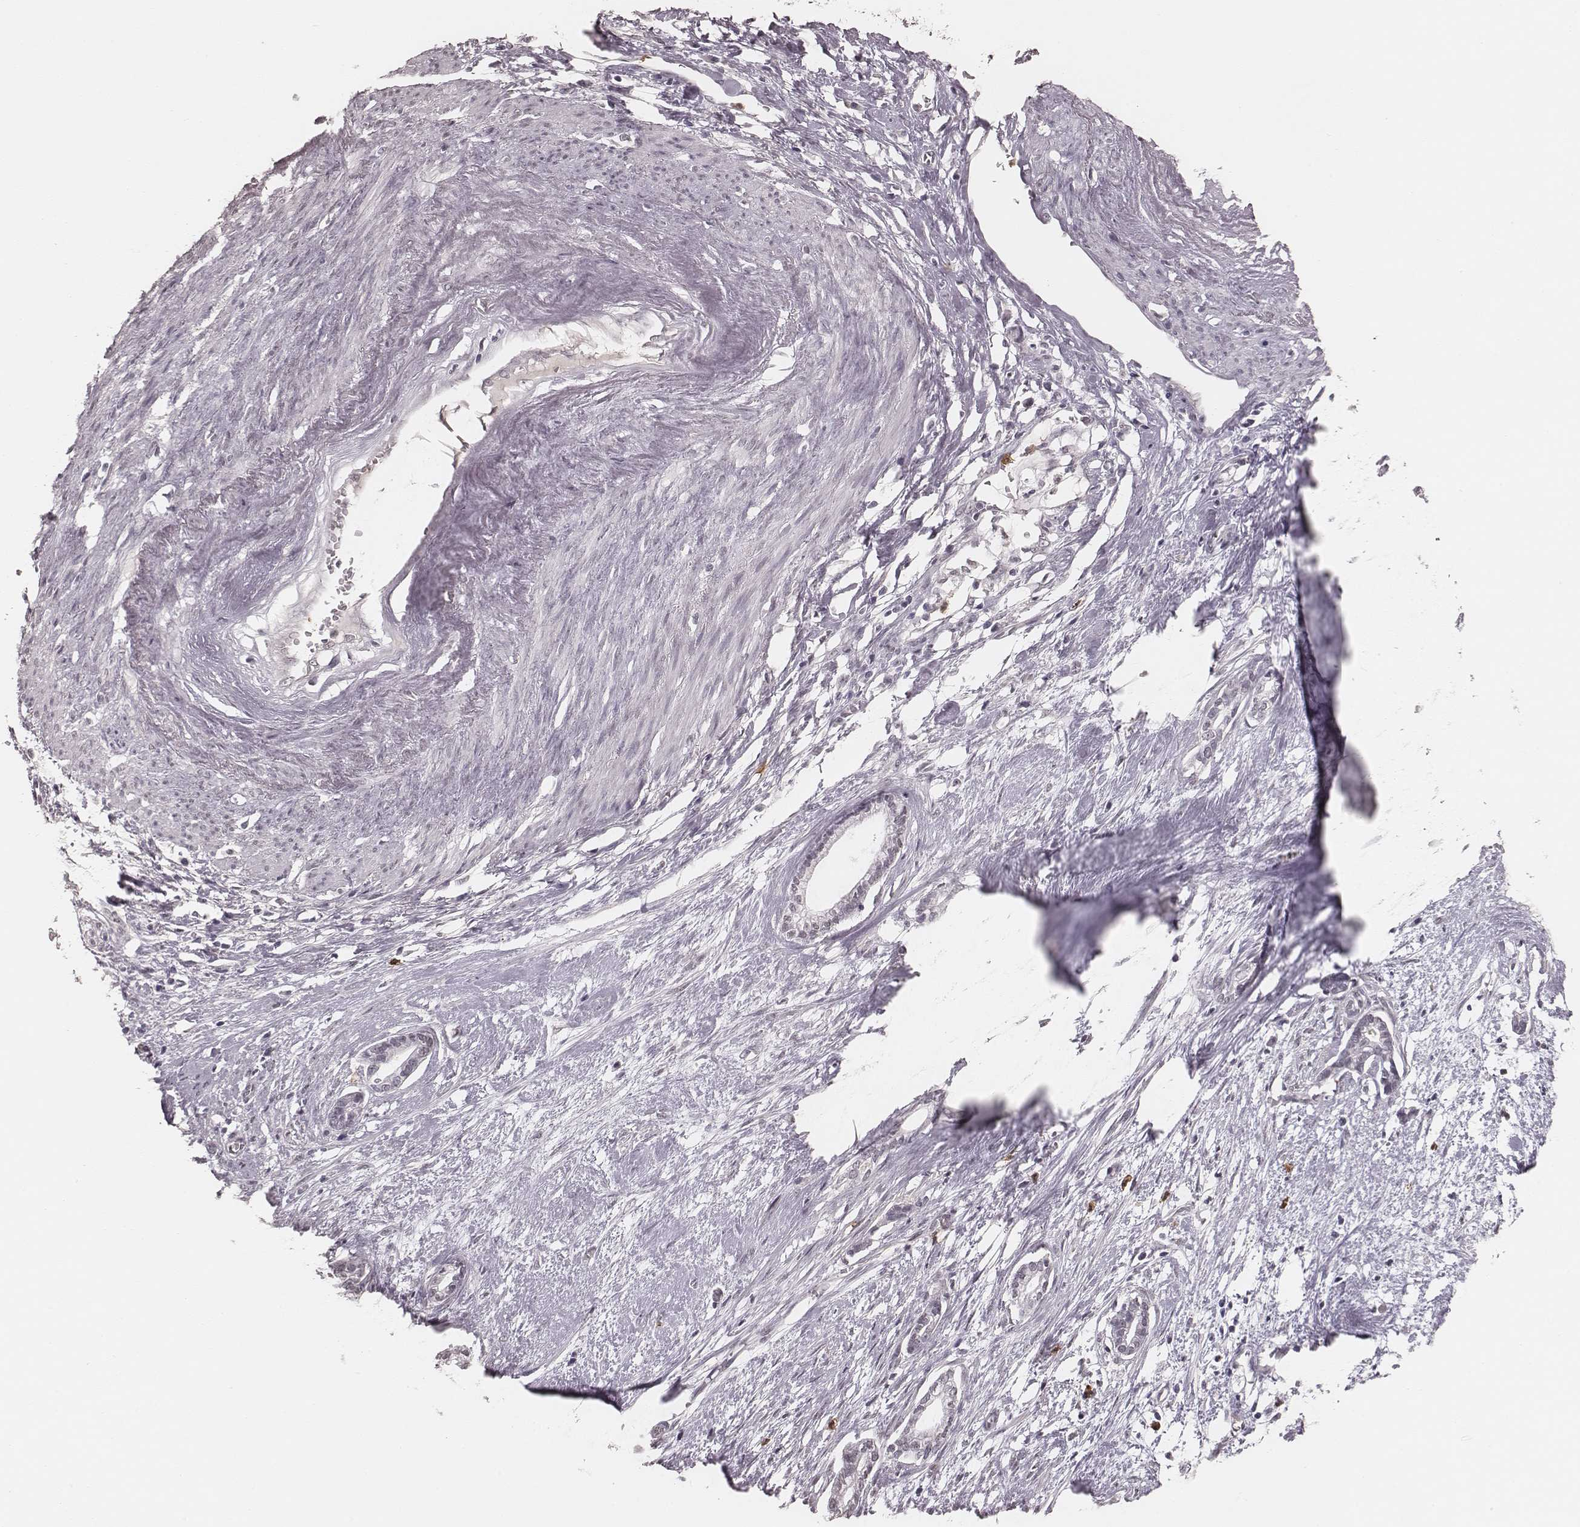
{"staining": {"intensity": "negative", "quantity": "none", "location": "none"}, "tissue": "cervical cancer", "cell_type": "Tumor cells", "image_type": "cancer", "snomed": [{"axis": "morphology", "description": "Adenocarcinoma, NOS"}, {"axis": "topography", "description": "Cervix"}], "caption": "The immunohistochemistry (IHC) micrograph has no significant staining in tumor cells of cervical adenocarcinoma tissue. (Stains: DAB immunohistochemistry (IHC) with hematoxylin counter stain, Microscopy: brightfield microscopy at high magnification).", "gene": "KITLG", "patient": {"sex": "female", "age": 62}}